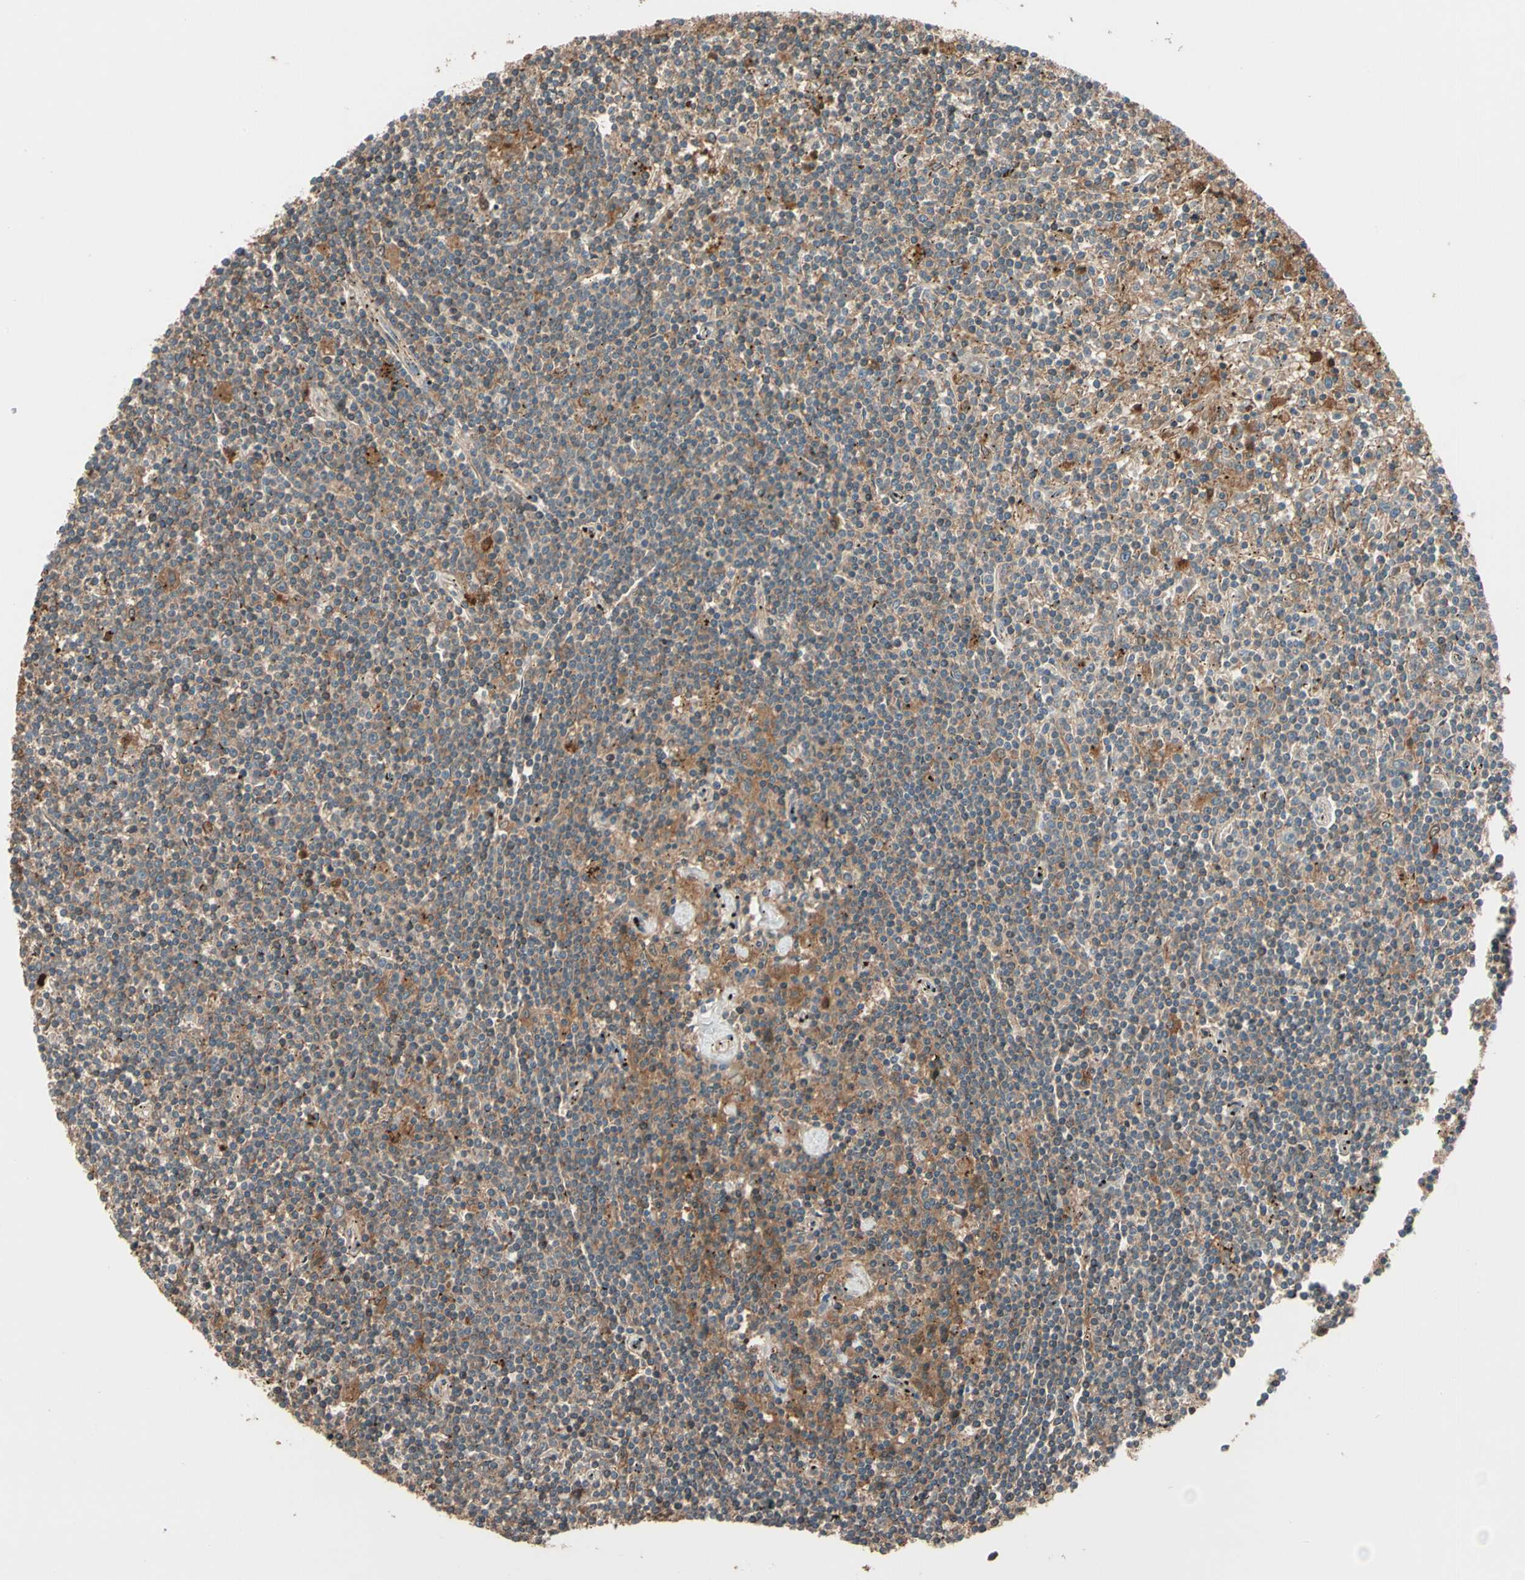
{"staining": {"intensity": "moderate", "quantity": ">75%", "location": "cytoplasmic/membranous"}, "tissue": "lymphoma", "cell_type": "Tumor cells", "image_type": "cancer", "snomed": [{"axis": "morphology", "description": "Malignant lymphoma, non-Hodgkin's type, Low grade"}, {"axis": "topography", "description": "Spleen"}], "caption": "This is a micrograph of immunohistochemistry staining of malignant lymphoma, non-Hodgkin's type (low-grade), which shows moderate staining in the cytoplasmic/membranous of tumor cells.", "gene": "STX11", "patient": {"sex": "male", "age": 76}}